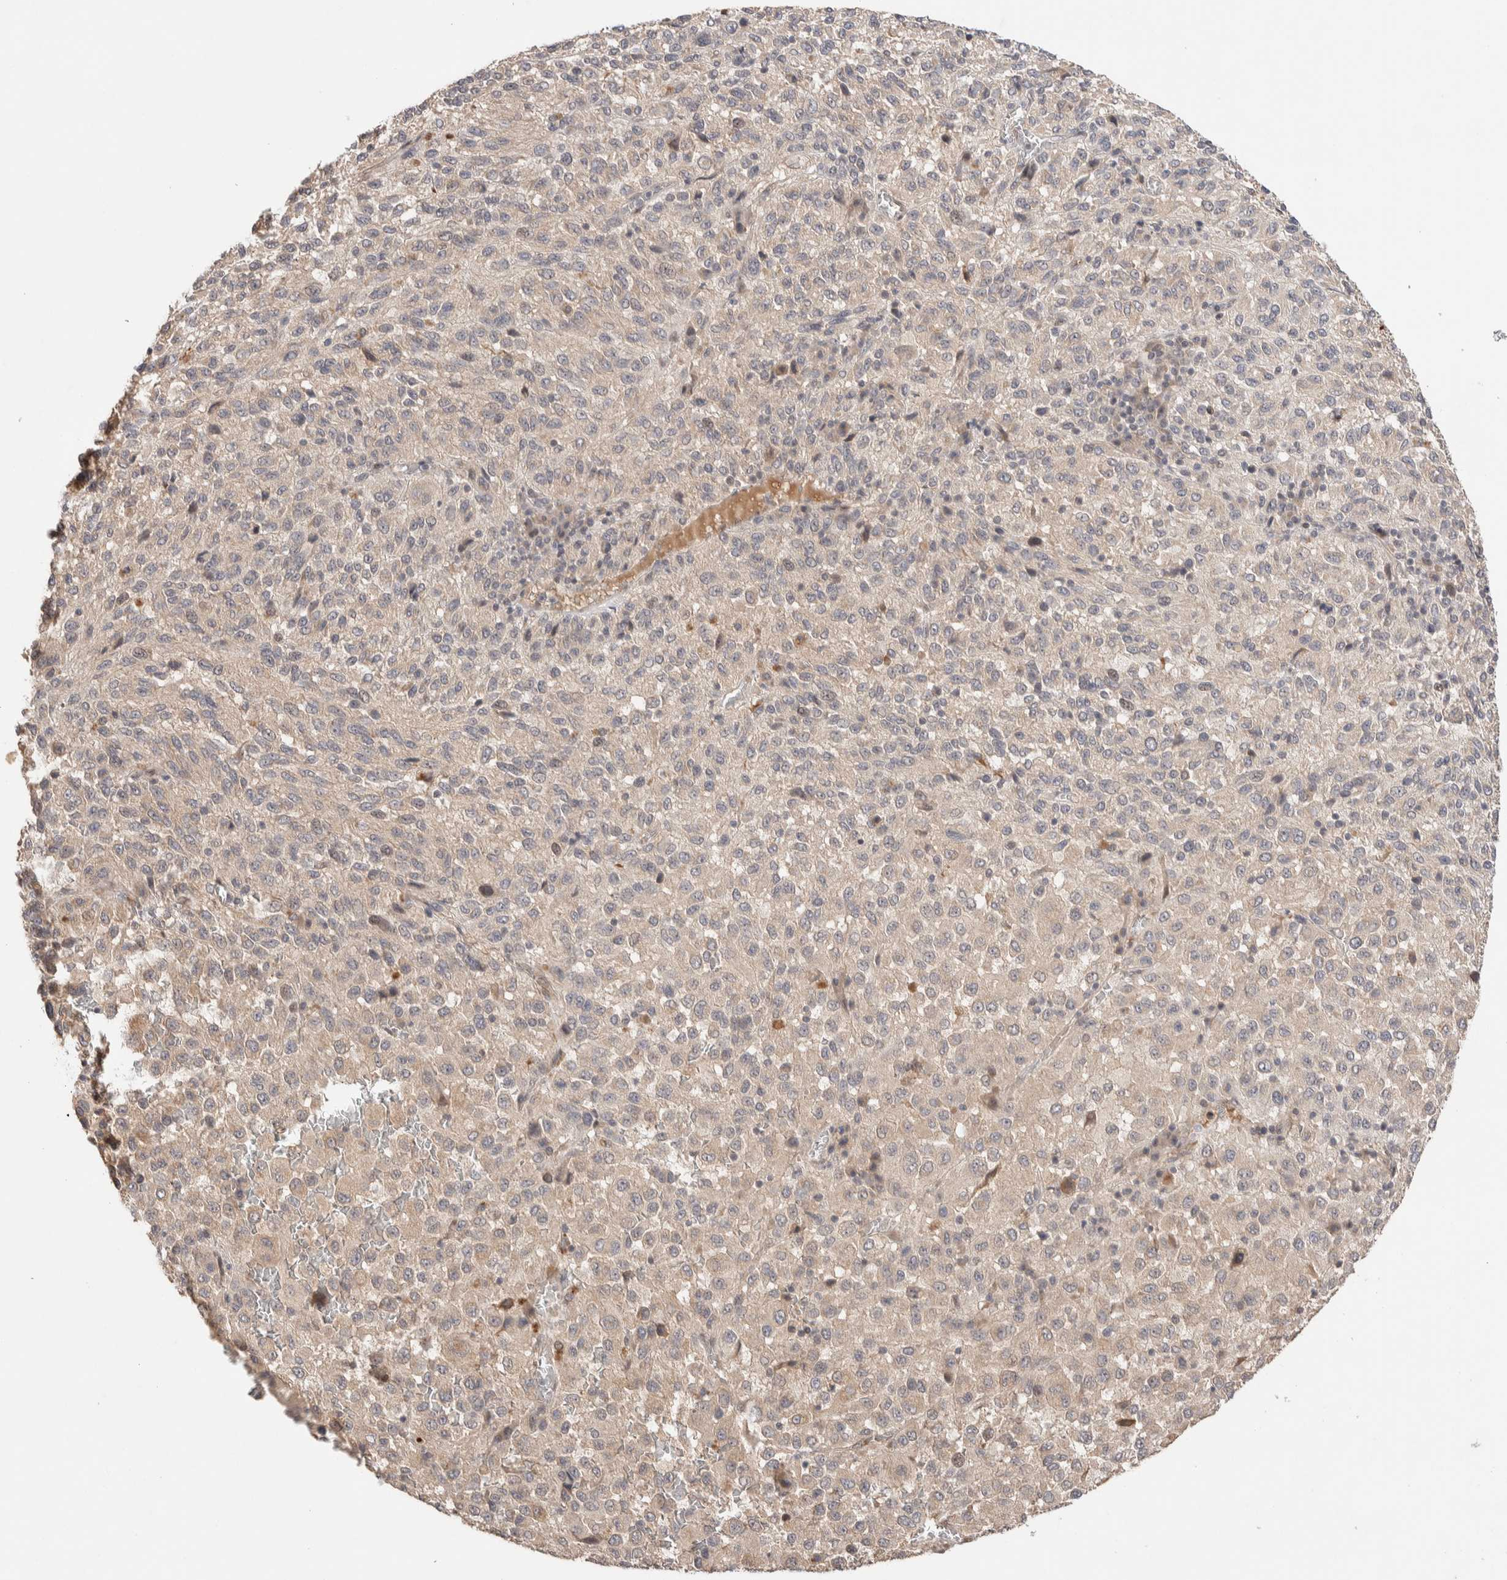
{"staining": {"intensity": "weak", "quantity": "25%-75%", "location": "cytoplasmic/membranous"}, "tissue": "melanoma", "cell_type": "Tumor cells", "image_type": "cancer", "snomed": [{"axis": "morphology", "description": "Malignant melanoma, Metastatic site"}, {"axis": "topography", "description": "Lung"}], "caption": "Protein staining exhibits weak cytoplasmic/membranous positivity in approximately 25%-75% of tumor cells in melanoma.", "gene": "PRDM15", "patient": {"sex": "male", "age": 64}}